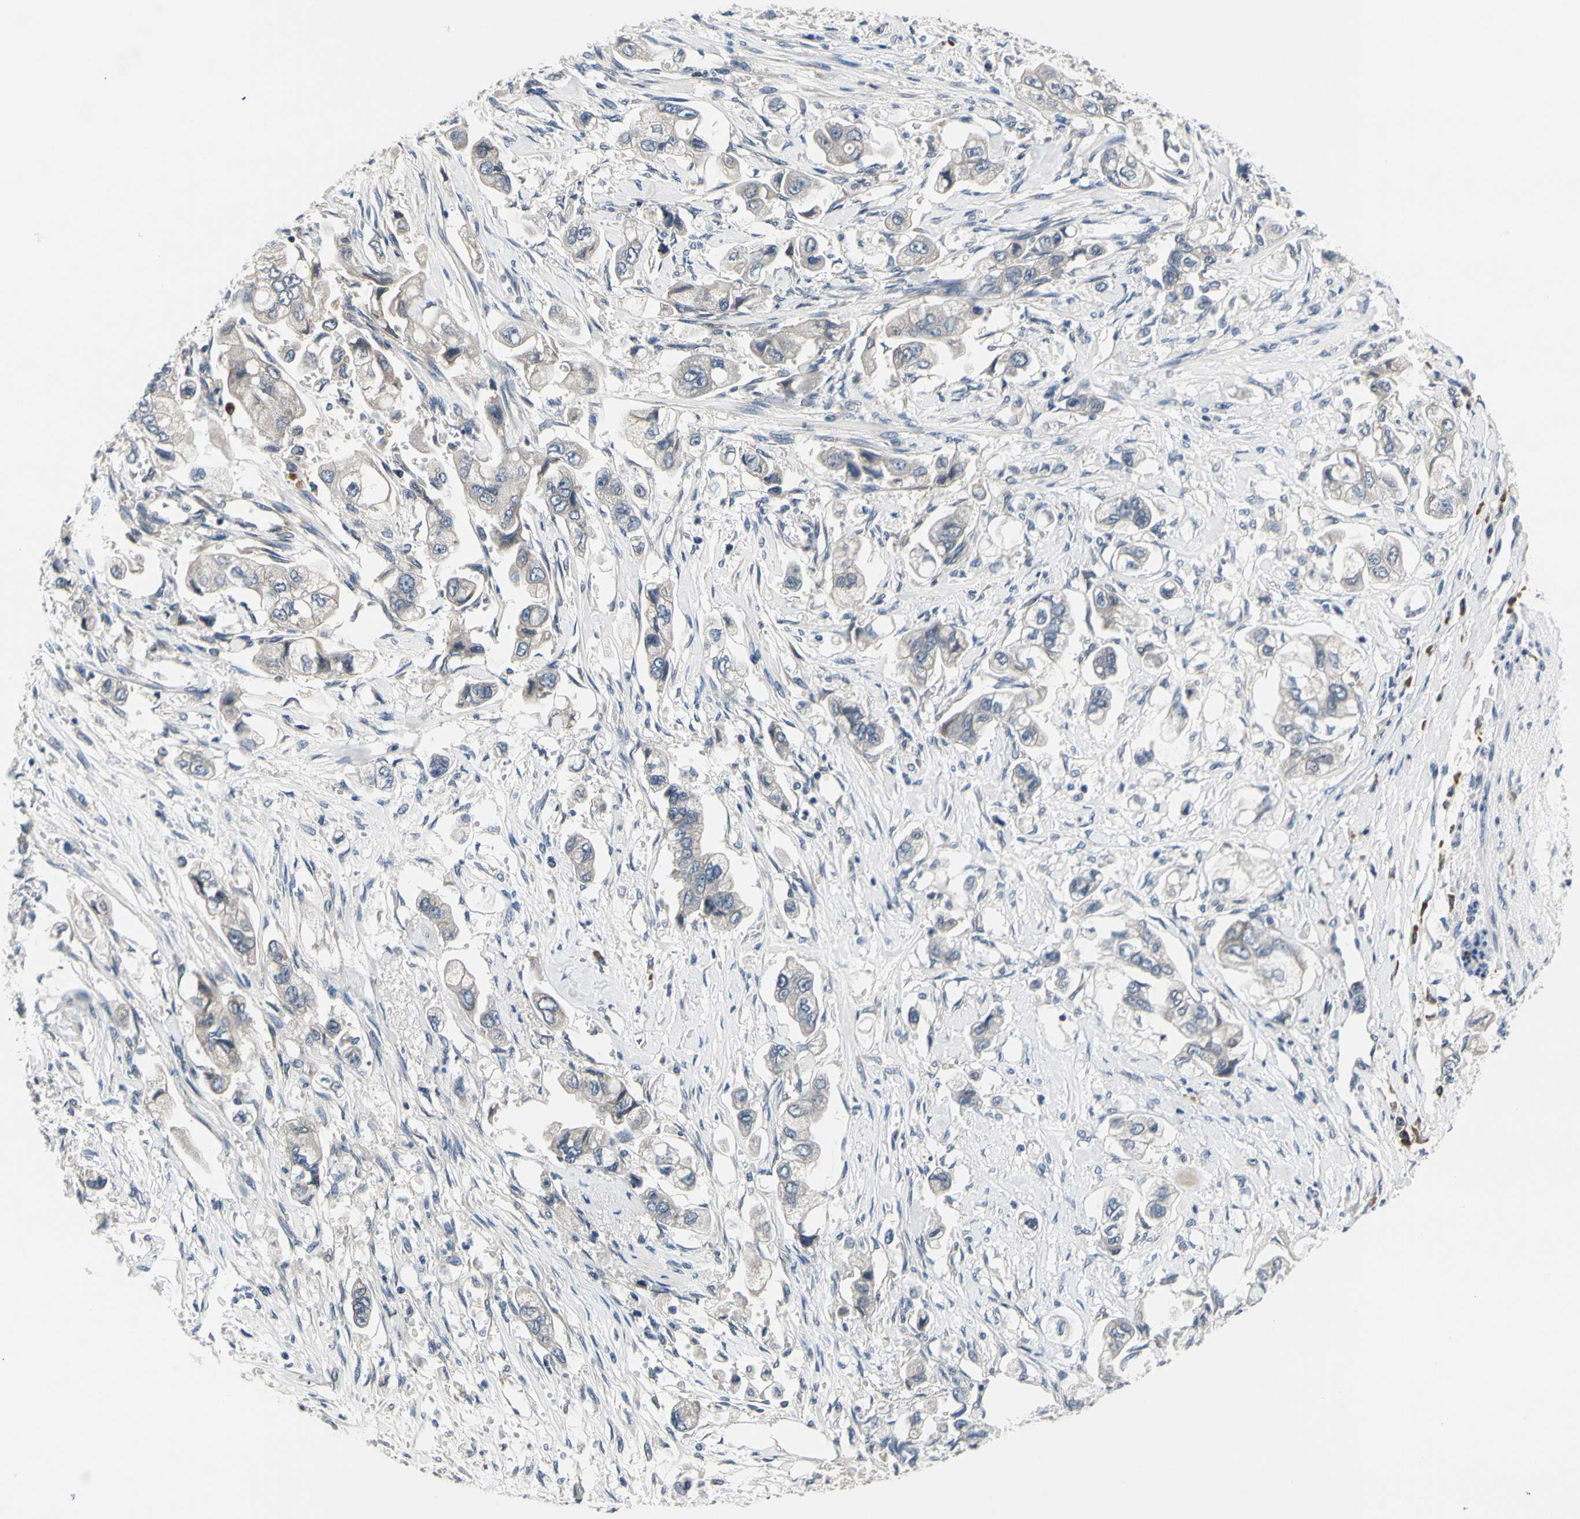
{"staining": {"intensity": "weak", "quantity": "<25%", "location": "cytoplasmic/membranous"}, "tissue": "stomach cancer", "cell_type": "Tumor cells", "image_type": "cancer", "snomed": [{"axis": "morphology", "description": "Adenocarcinoma, NOS"}, {"axis": "topography", "description": "Stomach"}], "caption": "Protein analysis of stomach cancer reveals no significant expression in tumor cells.", "gene": "SELENOK", "patient": {"sex": "male", "age": 62}}